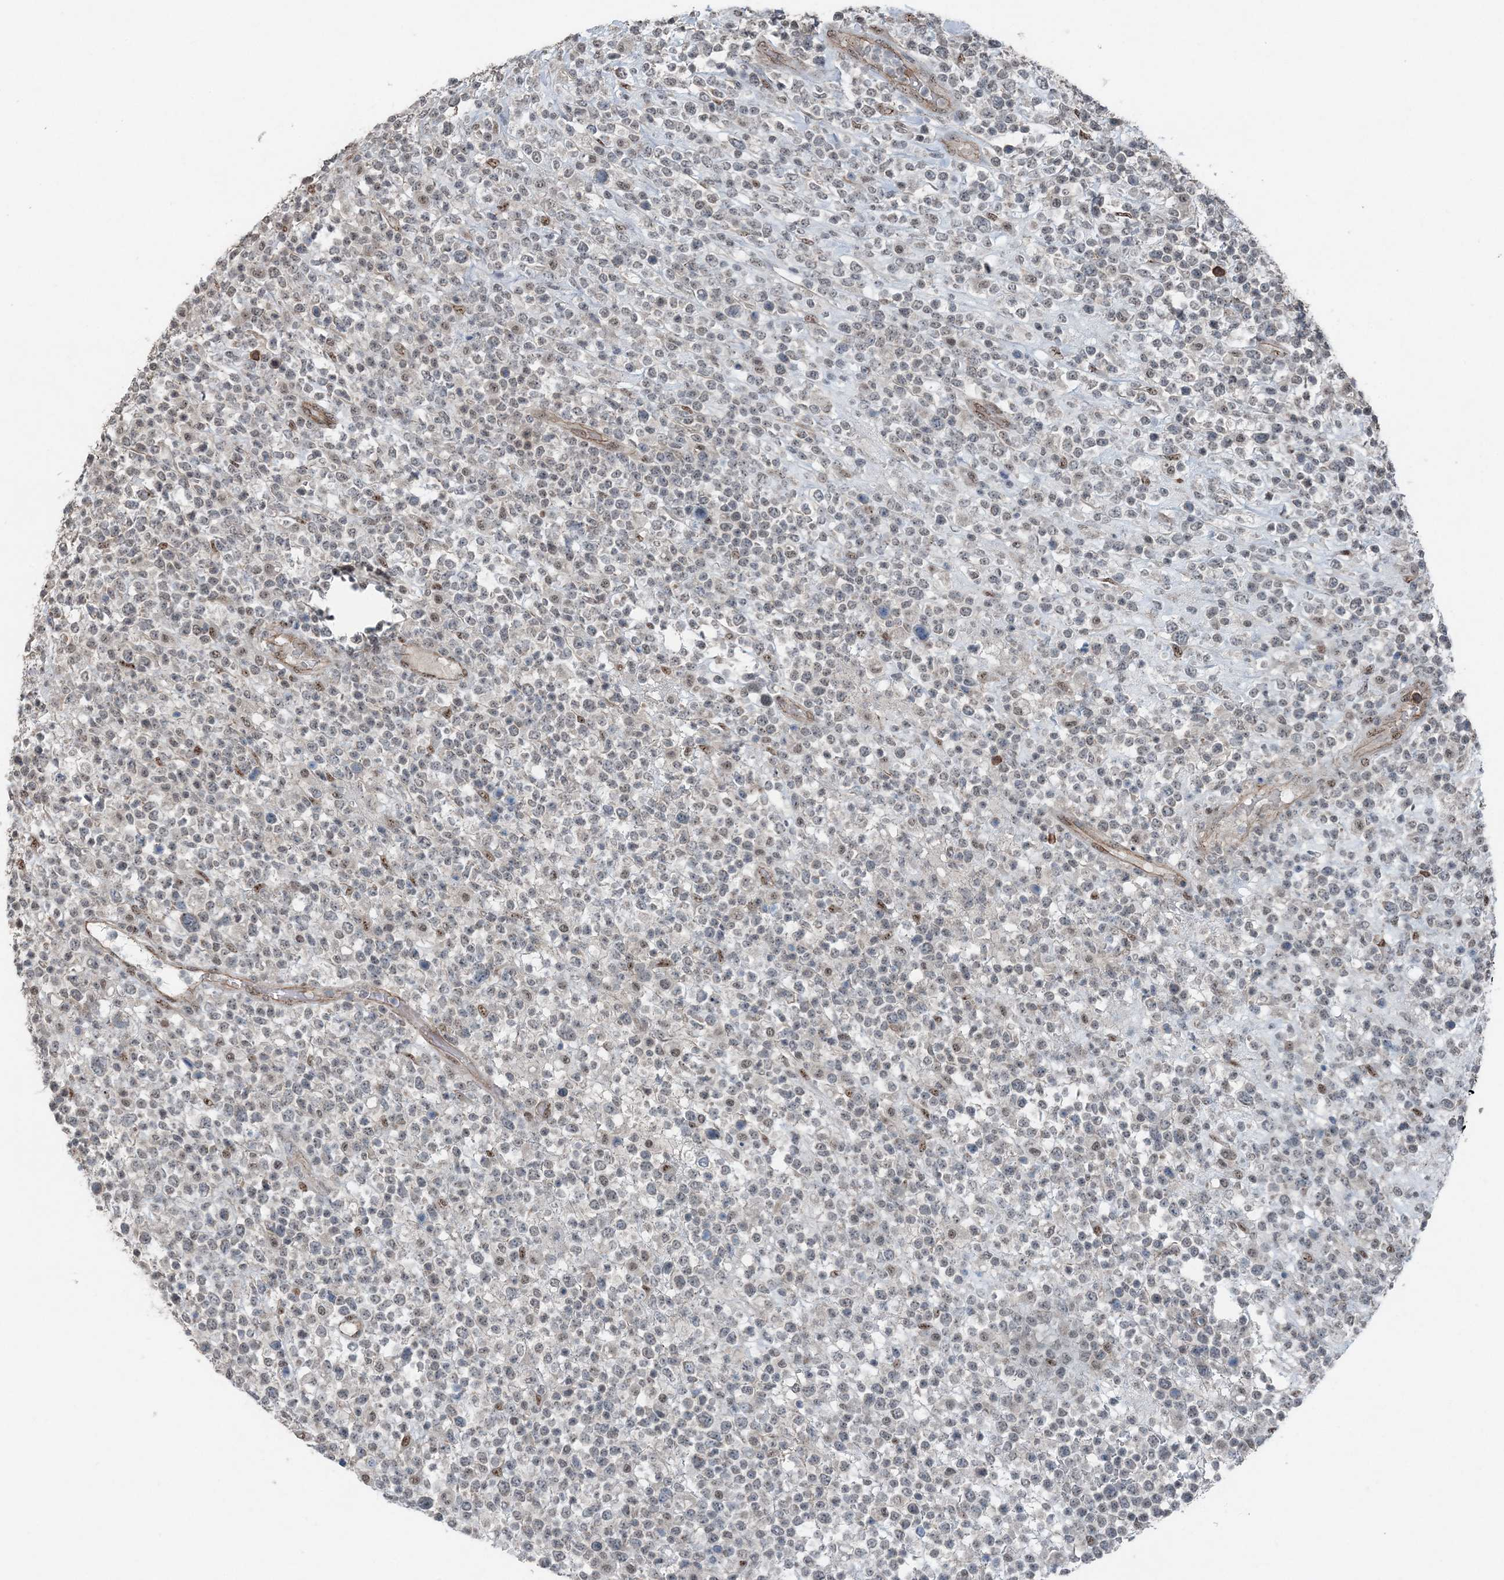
{"staining": {"intensity": "negative", "quantity": "none", "location": "none"}, "tissue": "lymphoma", "cell_type": "Tumor cells", "image_type": "cancer", "snomed": [{"axis": "morphology", "description": "Malignant lymphoma, non-Hodgkin's type, High grade"}, {"axis": "topography", "description": "Colon"}], "caption": "Malignant lymphoma, non-Hodgkin's type (high-grade) stained for a protein using IHC exhibits no positivity tumor cells.", "gene": "VSIG2", "patient": {"sex": "female", "age": 53}}